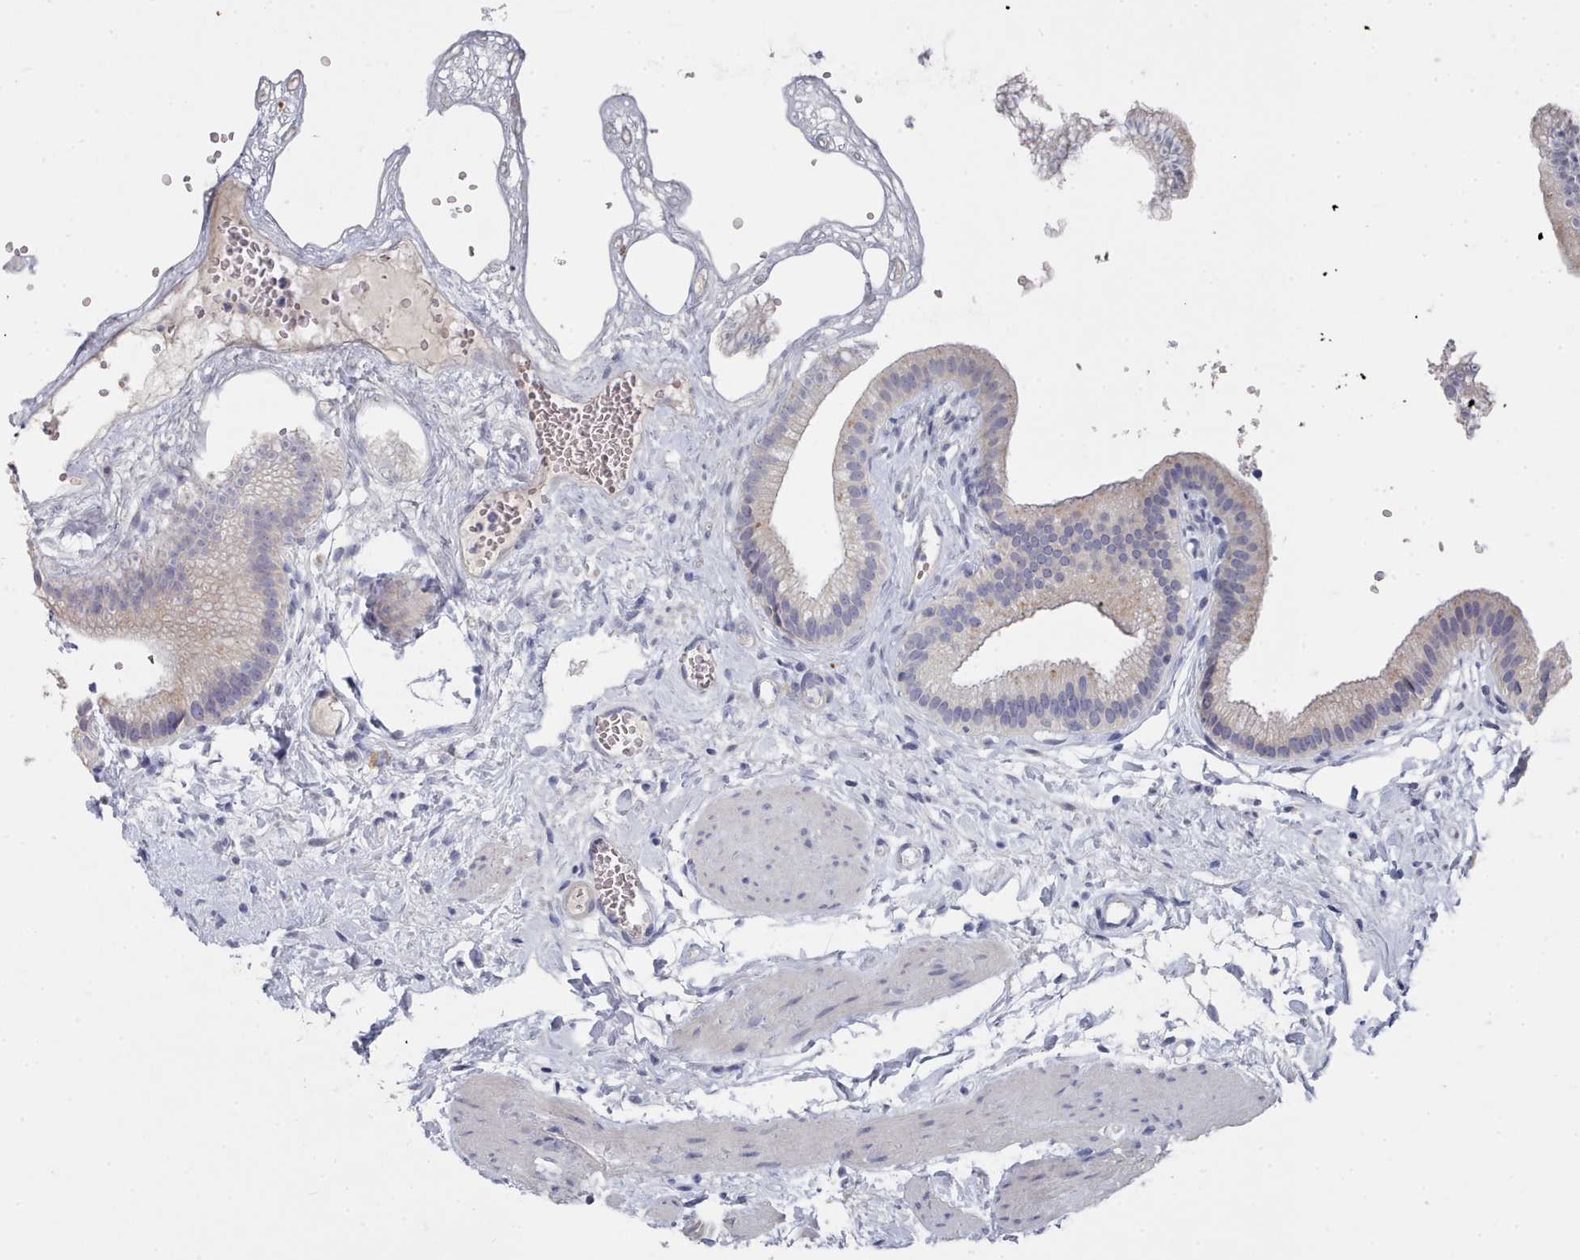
{"staining": {"intensity": "weak", "quantity": "<25%", "location": "cytoplasmic/membranous"}, "tissue": "gallbladder", "cell_type": "Glandular cells", "image_type": "normal", "snomed": [{"axis": "morphology", "description": "Normal tissue, NOS"}, {"axis": "topography", "description": "Gallbladder"}], "caption": "Protein analysis of normal gallbladder exhibits no significant expression in glandular cells.", "gene": "ACAD11", "patient": {"sex": "female", "age": 54}}